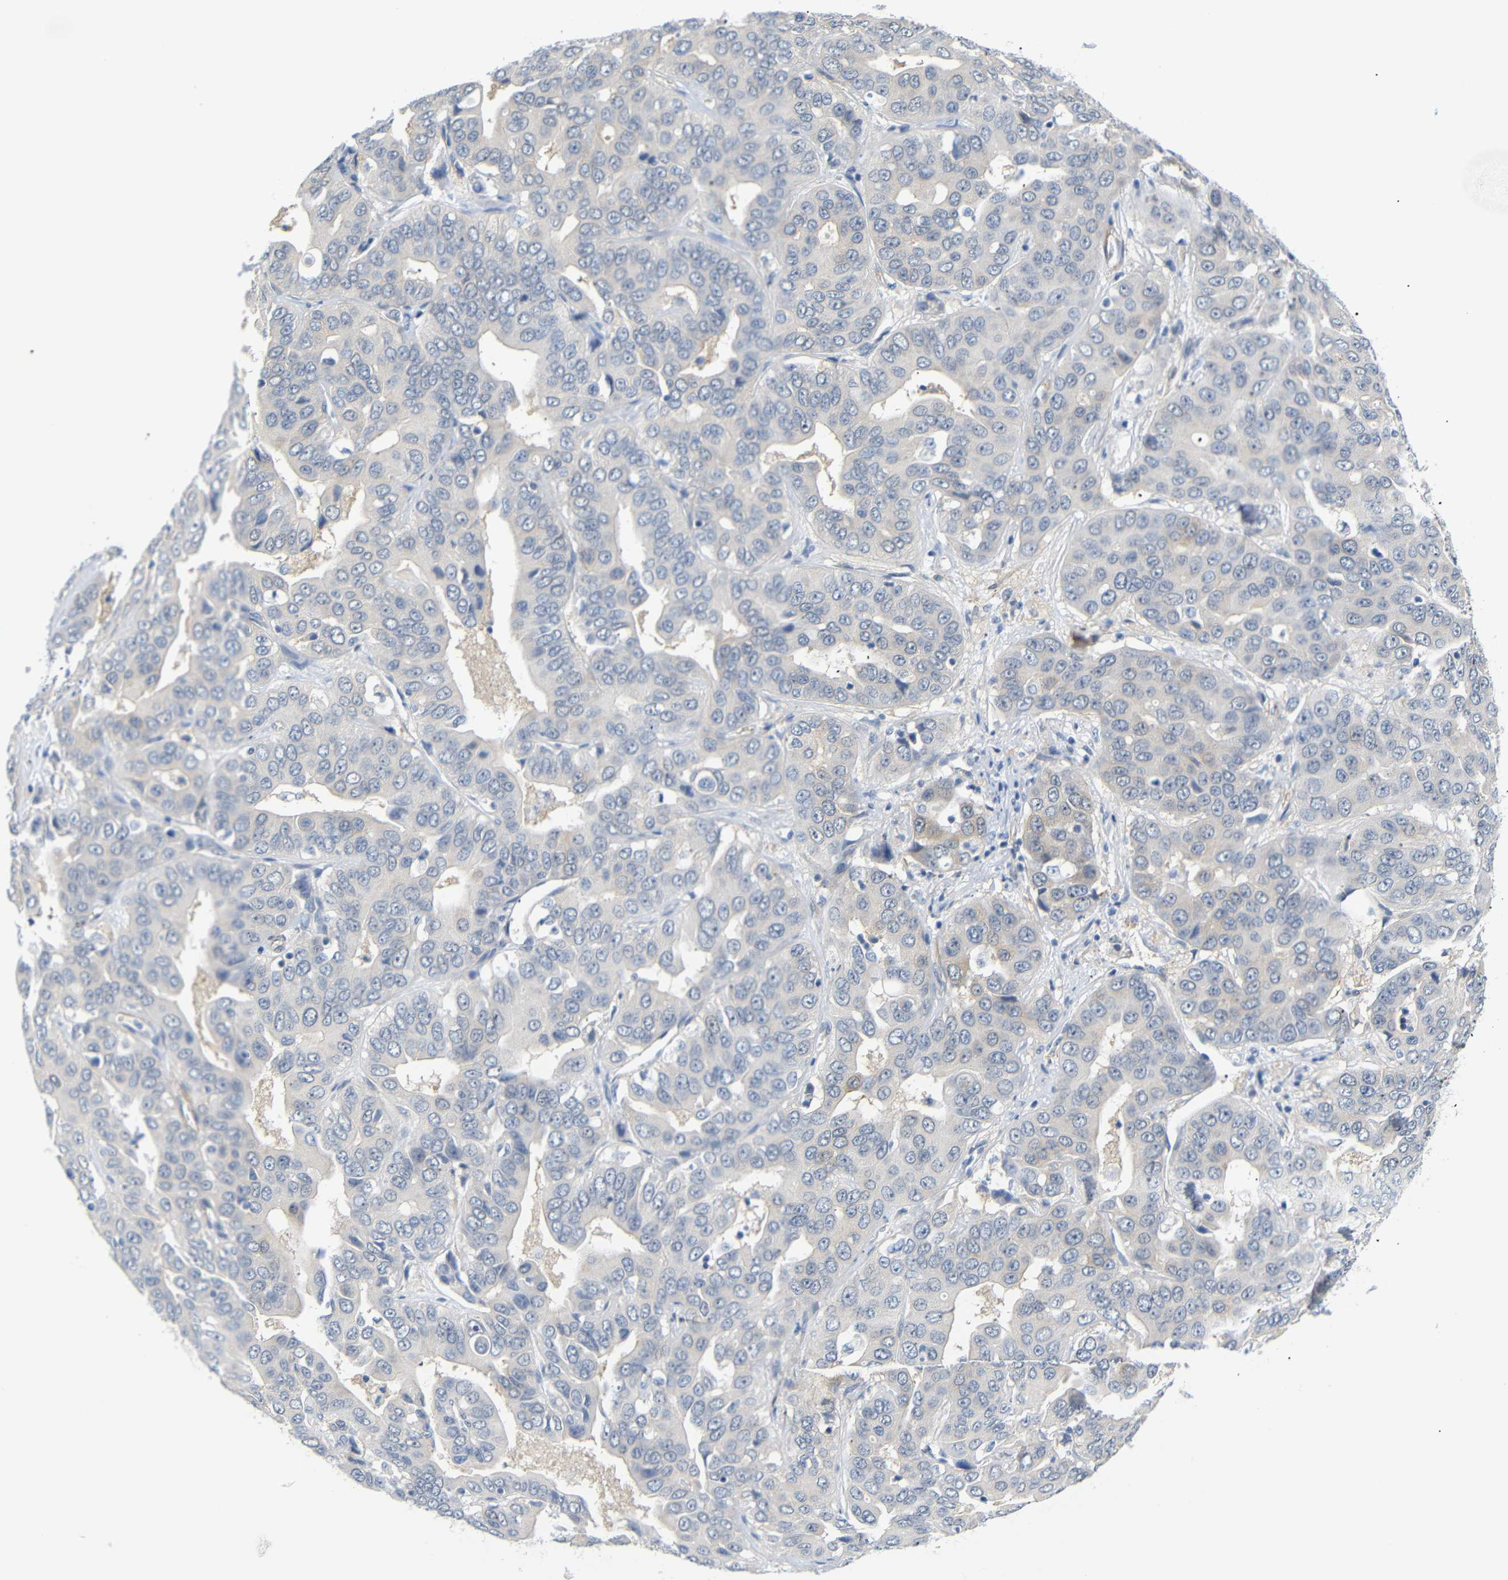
{"staining": {"intensity": "weak", "quantity": "<25%", "location": "cytoplasmic/membranous"}, "tissue": "liver cancer", "cell_type": "Tumor cells", "image_type": "cancer", "snomed": [{"axis": "morphology", "description": "Cholangiocarcinoma"}, {"axis": "topography", "description": "Liver"}], "caption": "Immunohistochemistry (IHC) photomicrograph of neoplastic tissue: liver cholangiocarcinoma stained with DAB reveals no significant protein staining in tumor cells.", "gene": "STMN3", "patient": {"sex": "female", "age": 52}}